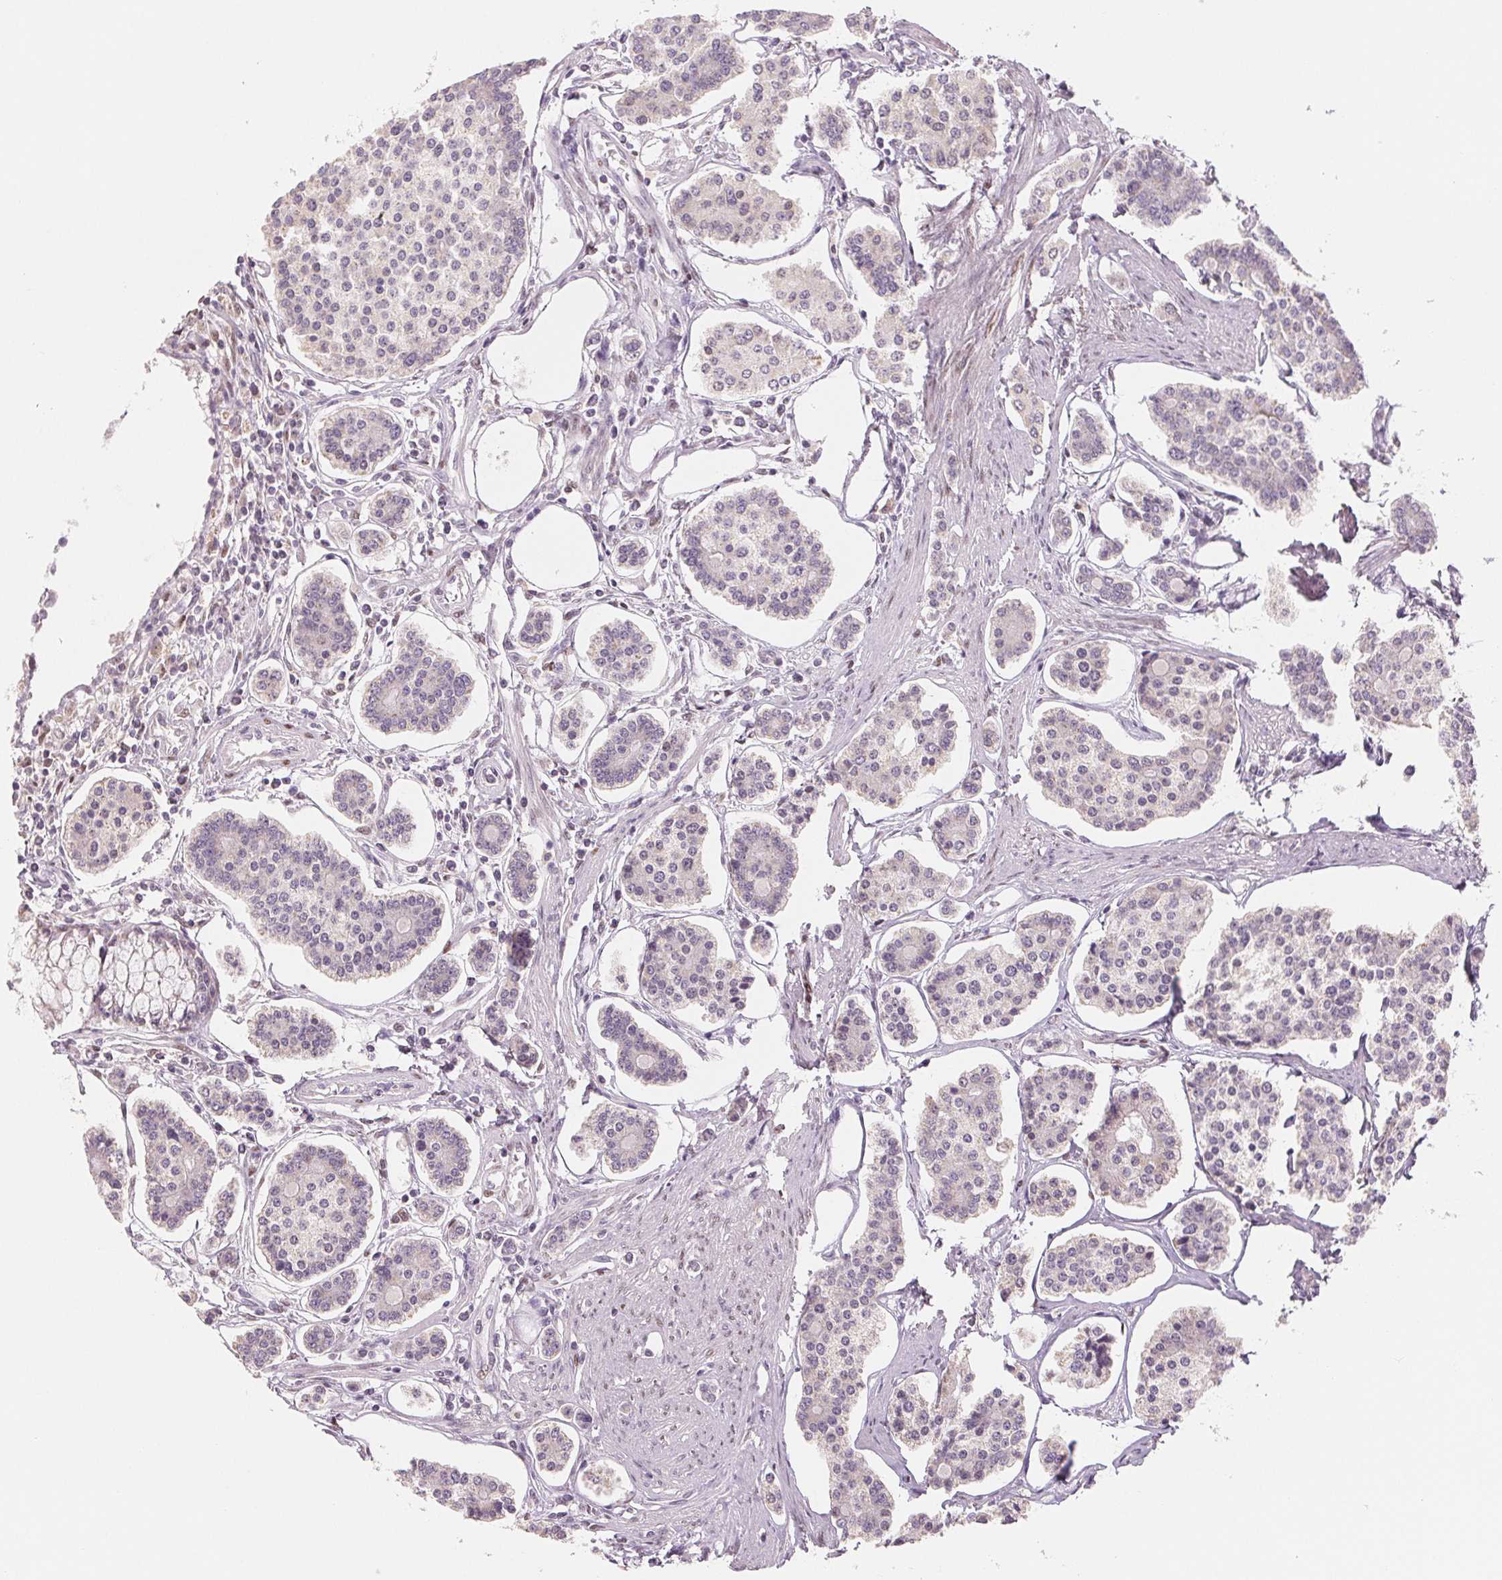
{"staining": {"intensity": "negative", "quantity": "none", "location": "none"}, "tissue": "carcinoid", "cell_type": "Tumor cells", "image_type": "cancer", "snomed": [{"axis": "morphology", "description": "Carcinoid, malignant, NOS"}, {"axis": "topography", "description": "Small intestine"}], "caption": "Immunohistochemistry photomicrograph of neoplastic tissue: human malignant carcinoid stained with DAB (3,3'-diaminobenzidine) shows no significant protein staining in tumor cells. Nuclei are stained in blue.", "gene": "SMARCD3", "patient": {"sex": "female", "age": 65}}